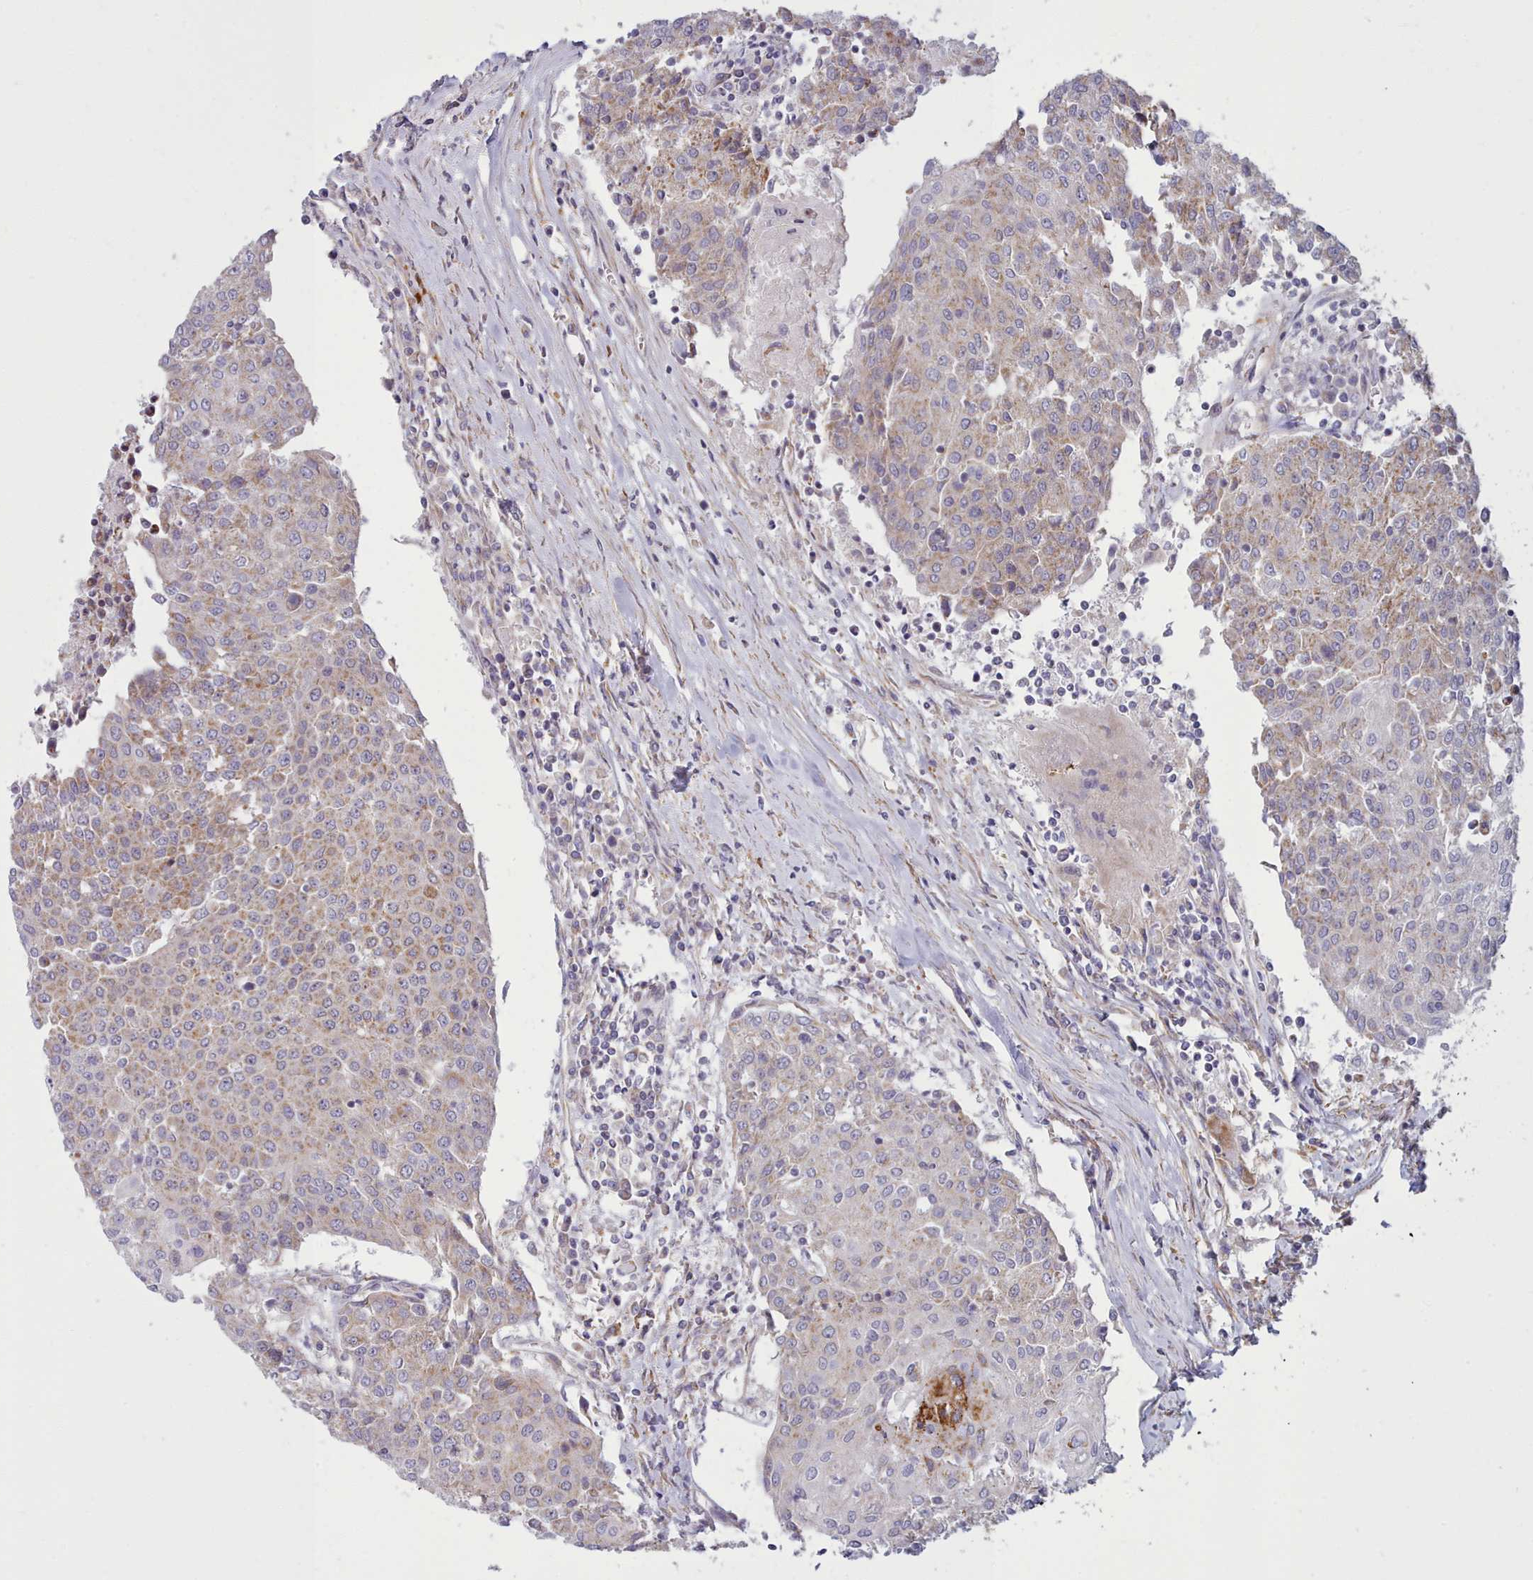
{"staining": {"intensity": "moderate", "quantity": "25%-75%", "location": "cytoplasmic/membranous"}, "tissue": "urothelial cancer", "cell_type": "Tumor cells", "image_type": "cancer", "snomed": [{"axis": "morphology", "description": "Urothelial carcinoma, High grade"}, {"axis": "topography", "description": "Urinary bladder"}], "caption": "A brown stain highlights moderate cytoplasmic/membranous staining of a protein in human urothelial carcinoma (high-grade) tumor cells. (DAB (3,3'-diaminobenzidine) IHC with brightfield microscopy, high magnification).", "gene": "MRPL21", "patient": {"sex": "female", "age": 85}}